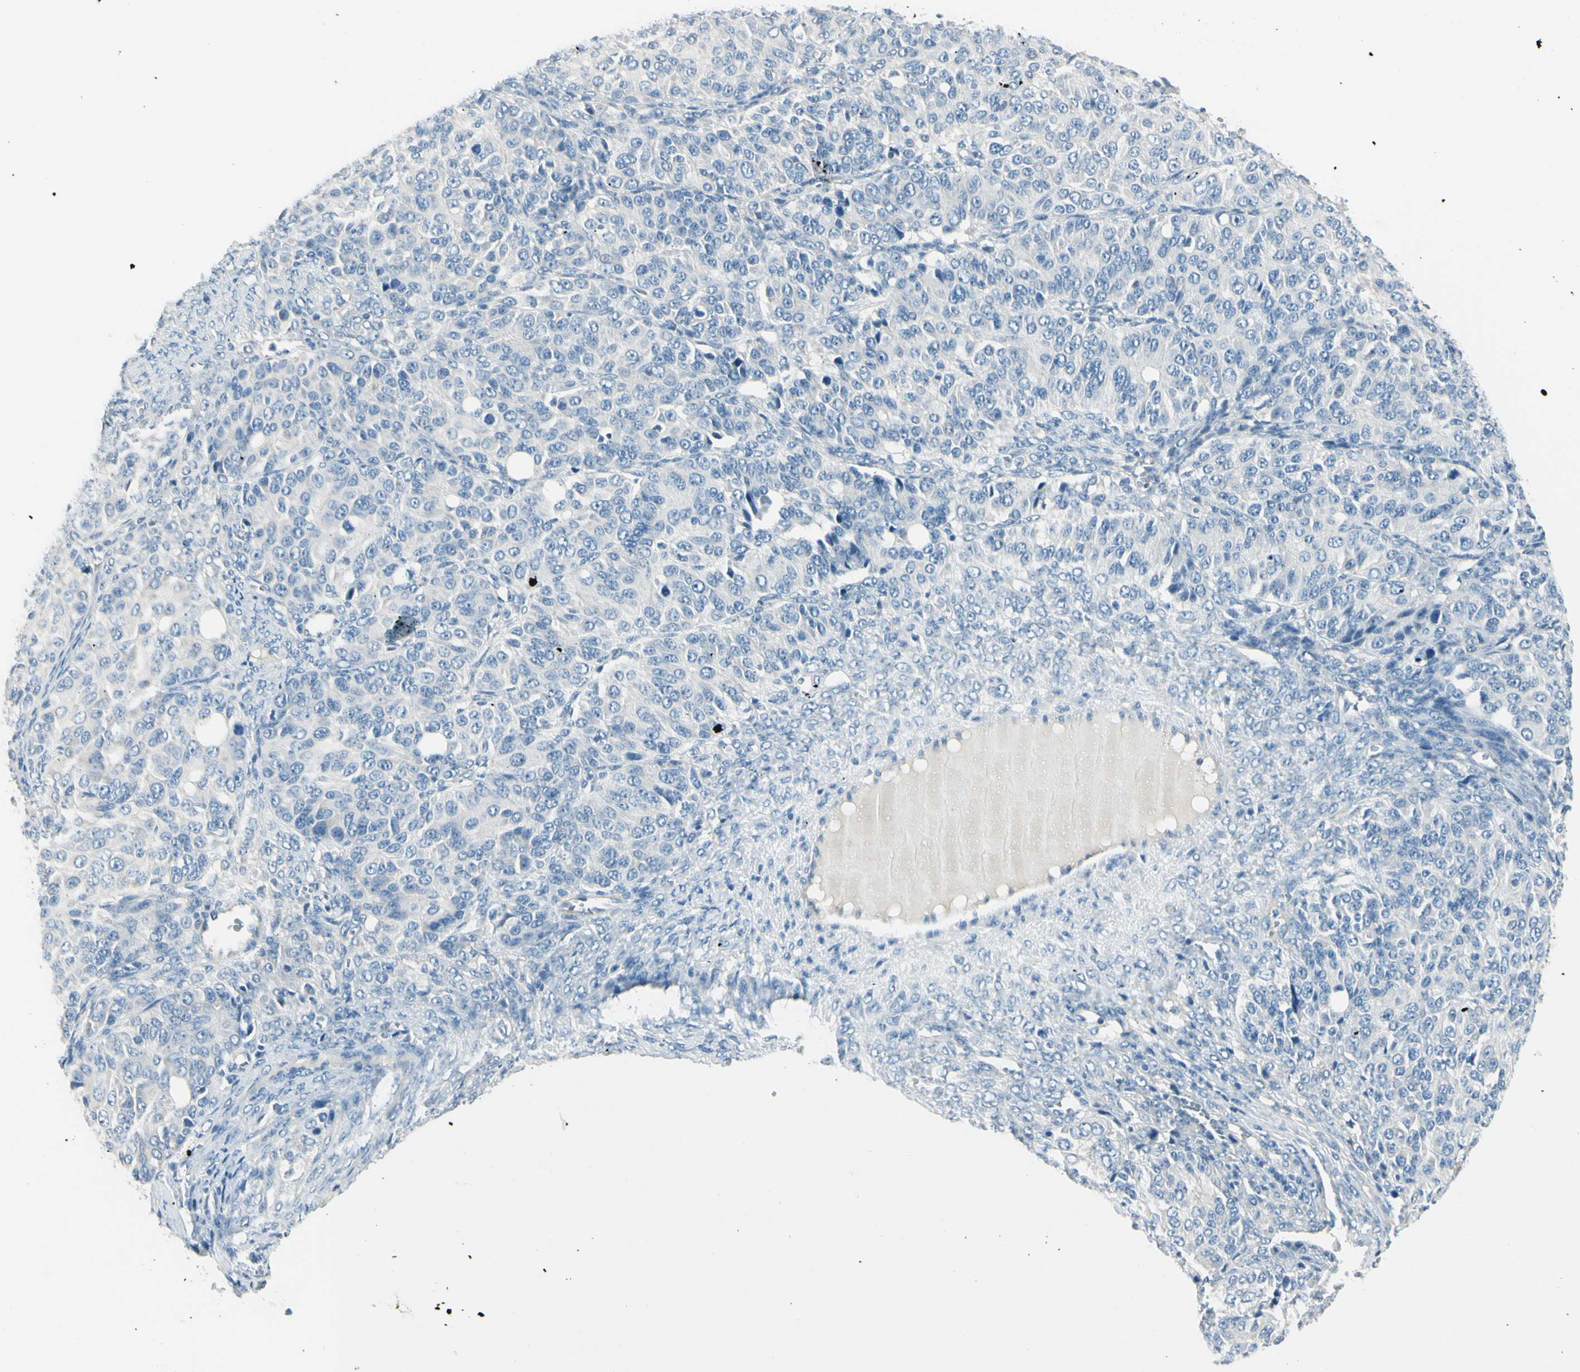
{"staining": {"intensity": "negative", "quantity": "none", "location": "none"}, "tissue": "ovarian cancer", "cell_type": "Tumor cells", "image_type": "cancer", "snomed": [{"axis": "morphology", "description": "Carcinoma, endometroid"}, {"axis": "topography", "description": "Ovary"}], "caption": "IHC of ovarian cancer displays no positivity in tumor cells.", "gene": "DLG4", "patient": {"sex": "female", "age": 51}}